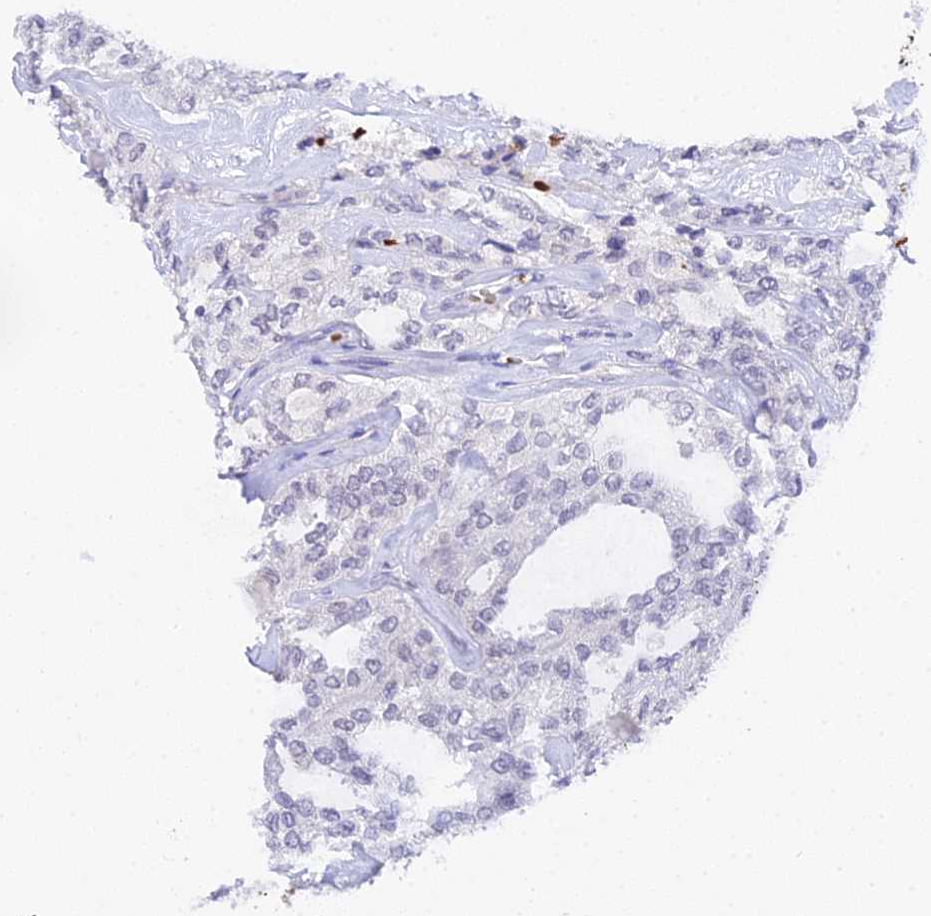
{"staining": {"intensity": "negative", "quantity": "none", "location": "none"}, "tissue": "thyroid cancer", "cell_type": "Tumor cells", "image_type": "cancer", "snomed": [{"axis": "morphology", "description": "Follicular adenoma carcinoma, NOS"}, {"axis": "topography", "description": "Thyroid gland"}], "caption": "A photomicrograph of human thyroid cancer (follicular adenoma carcinoma) is negative for staining in tumor cells.", "gene": "CFAP45", "patient": {"sex": "male", "age": 75}}